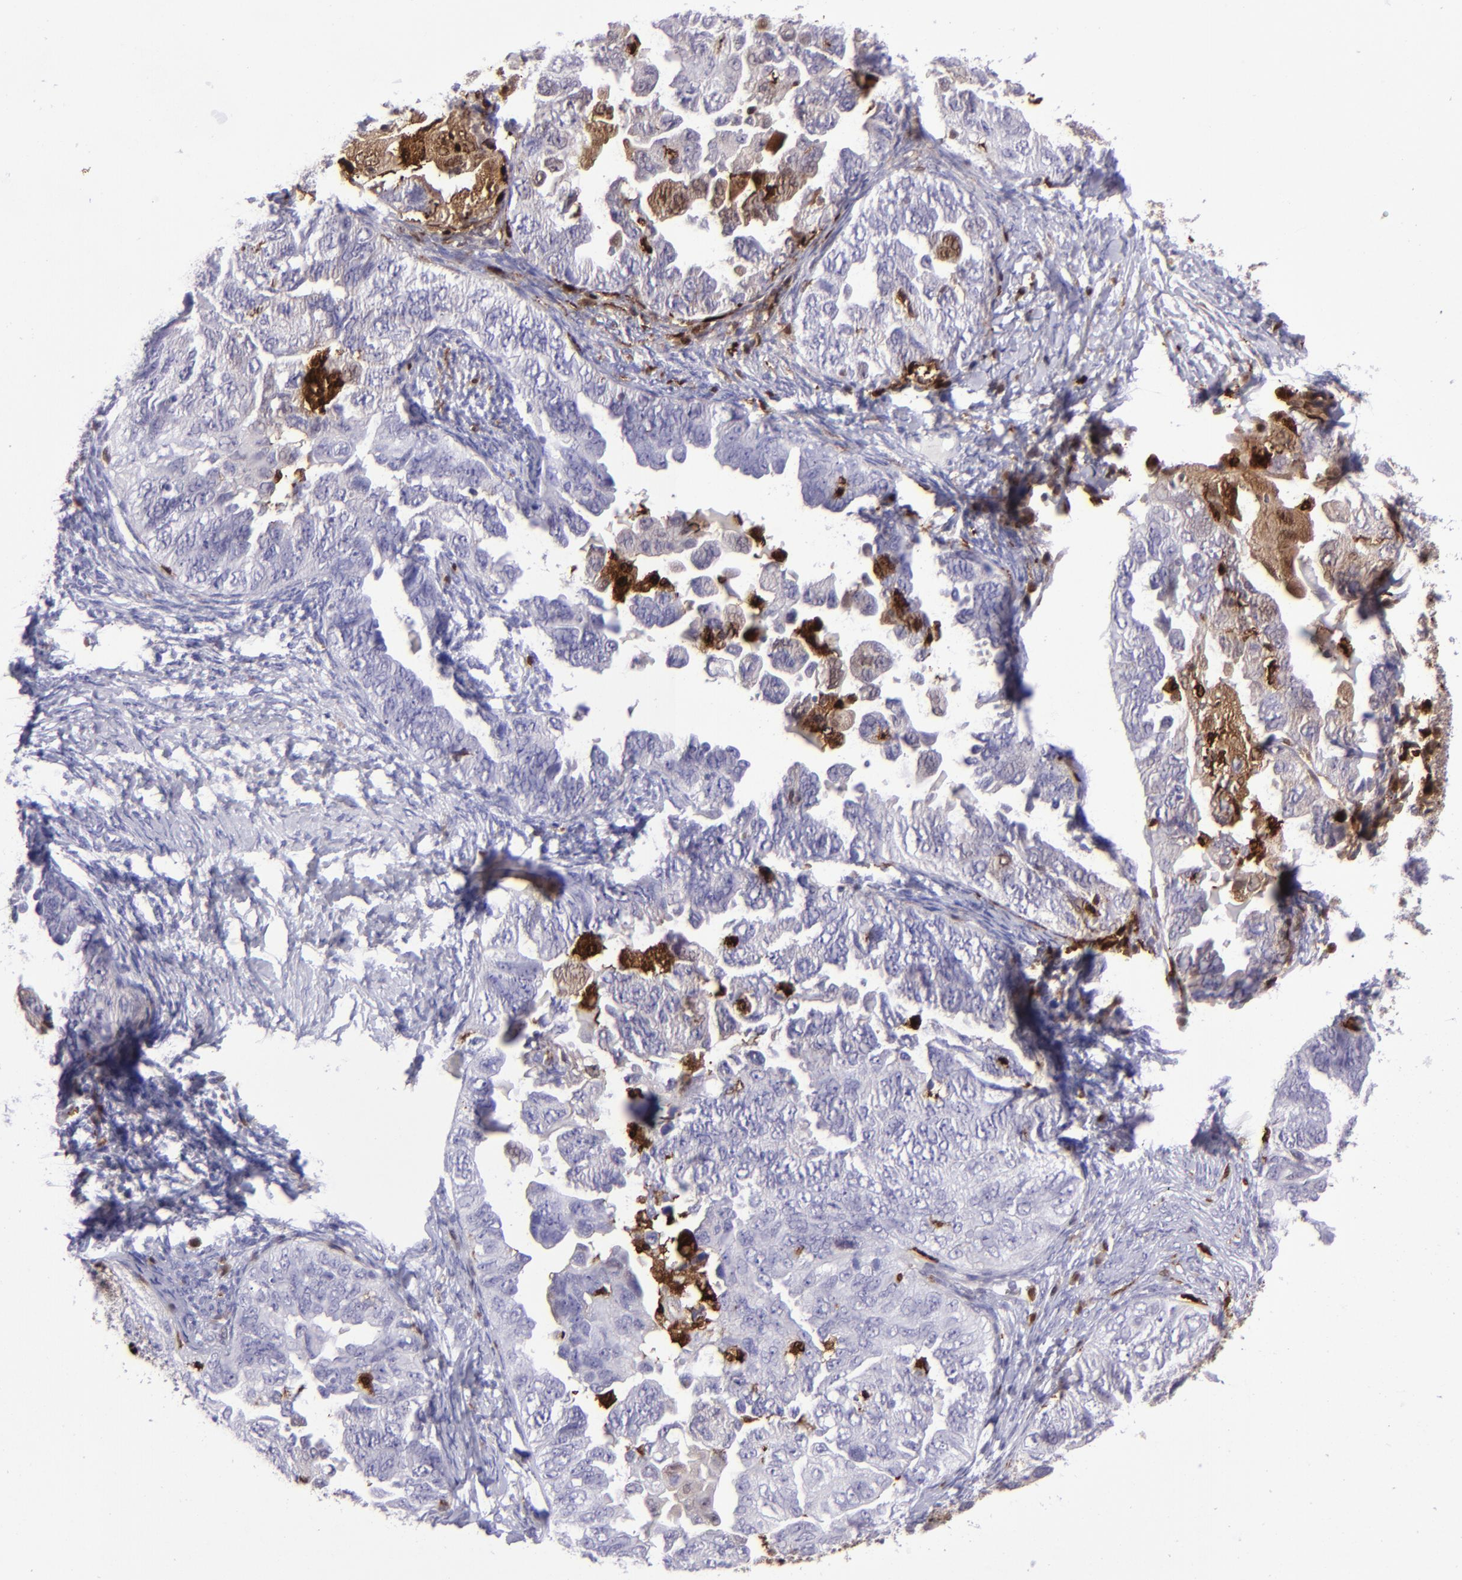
{"staining": {"intensity": "negative", "quantity": "none", "location": "none"}, "tissue": "ovarian cancer", "cell_type": "Tumor cells", "image_type": "cancer", "snomed": [{"axis": "morphology", "description": "Cystadenocarcinoma, serous, NOS"}, {"axis": "topography", "description": "Ovary"}], "caption": "Tumor cells are negative for protein expression in human serous cystadenocarcinoma (ovarian).", "gene": "TYMP", "patient": {"sex": "female", "age": 82}}